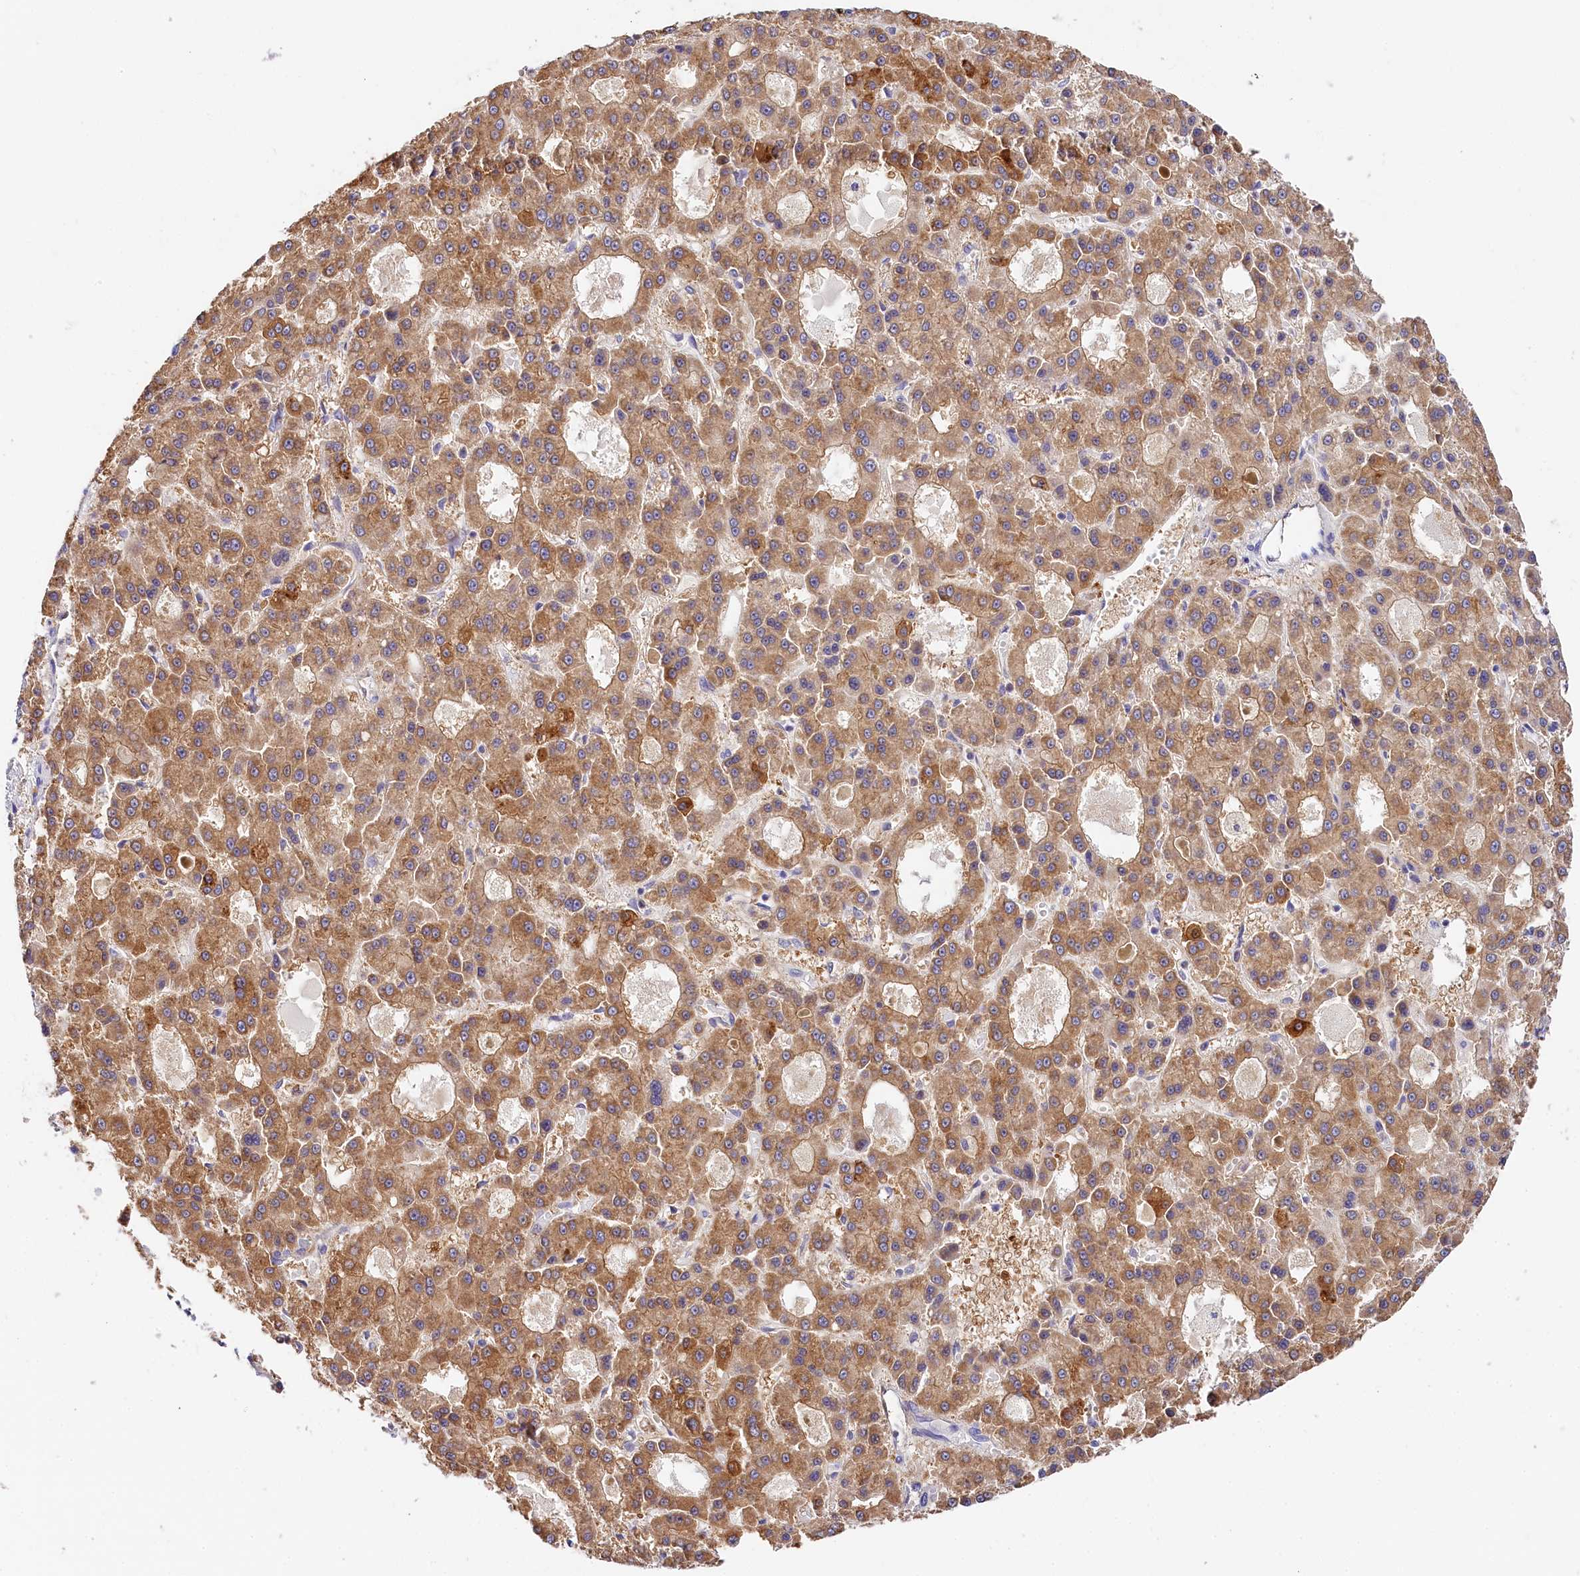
{"staining": {"intensity": "moderate", "quantity": ">75%", "location": "cytoplasmic/membranous"}, "tissue": "liver cancer", "cell_type": "Tumor cells", "image_type": "cancer", "snomed": [{"axis": "morphology", "description": "Carcinoma, Hepatocellular, NOS"}, {"axis": "topography", "description": "Liver"}], "caption": "Immunohistochemistry (IHC) micrograph of neoplastic tissue: liver hepatocellular carcinoma stained using immunohistochemistry displays medium levels of moderate protein expression localized specifically in the cytoplasmic/membranous of tumor cells, appearing as a cytoplasmic/membranous brown color.", "gene": "KATNB1", "patient": {"sex": "male", "age": 70}}